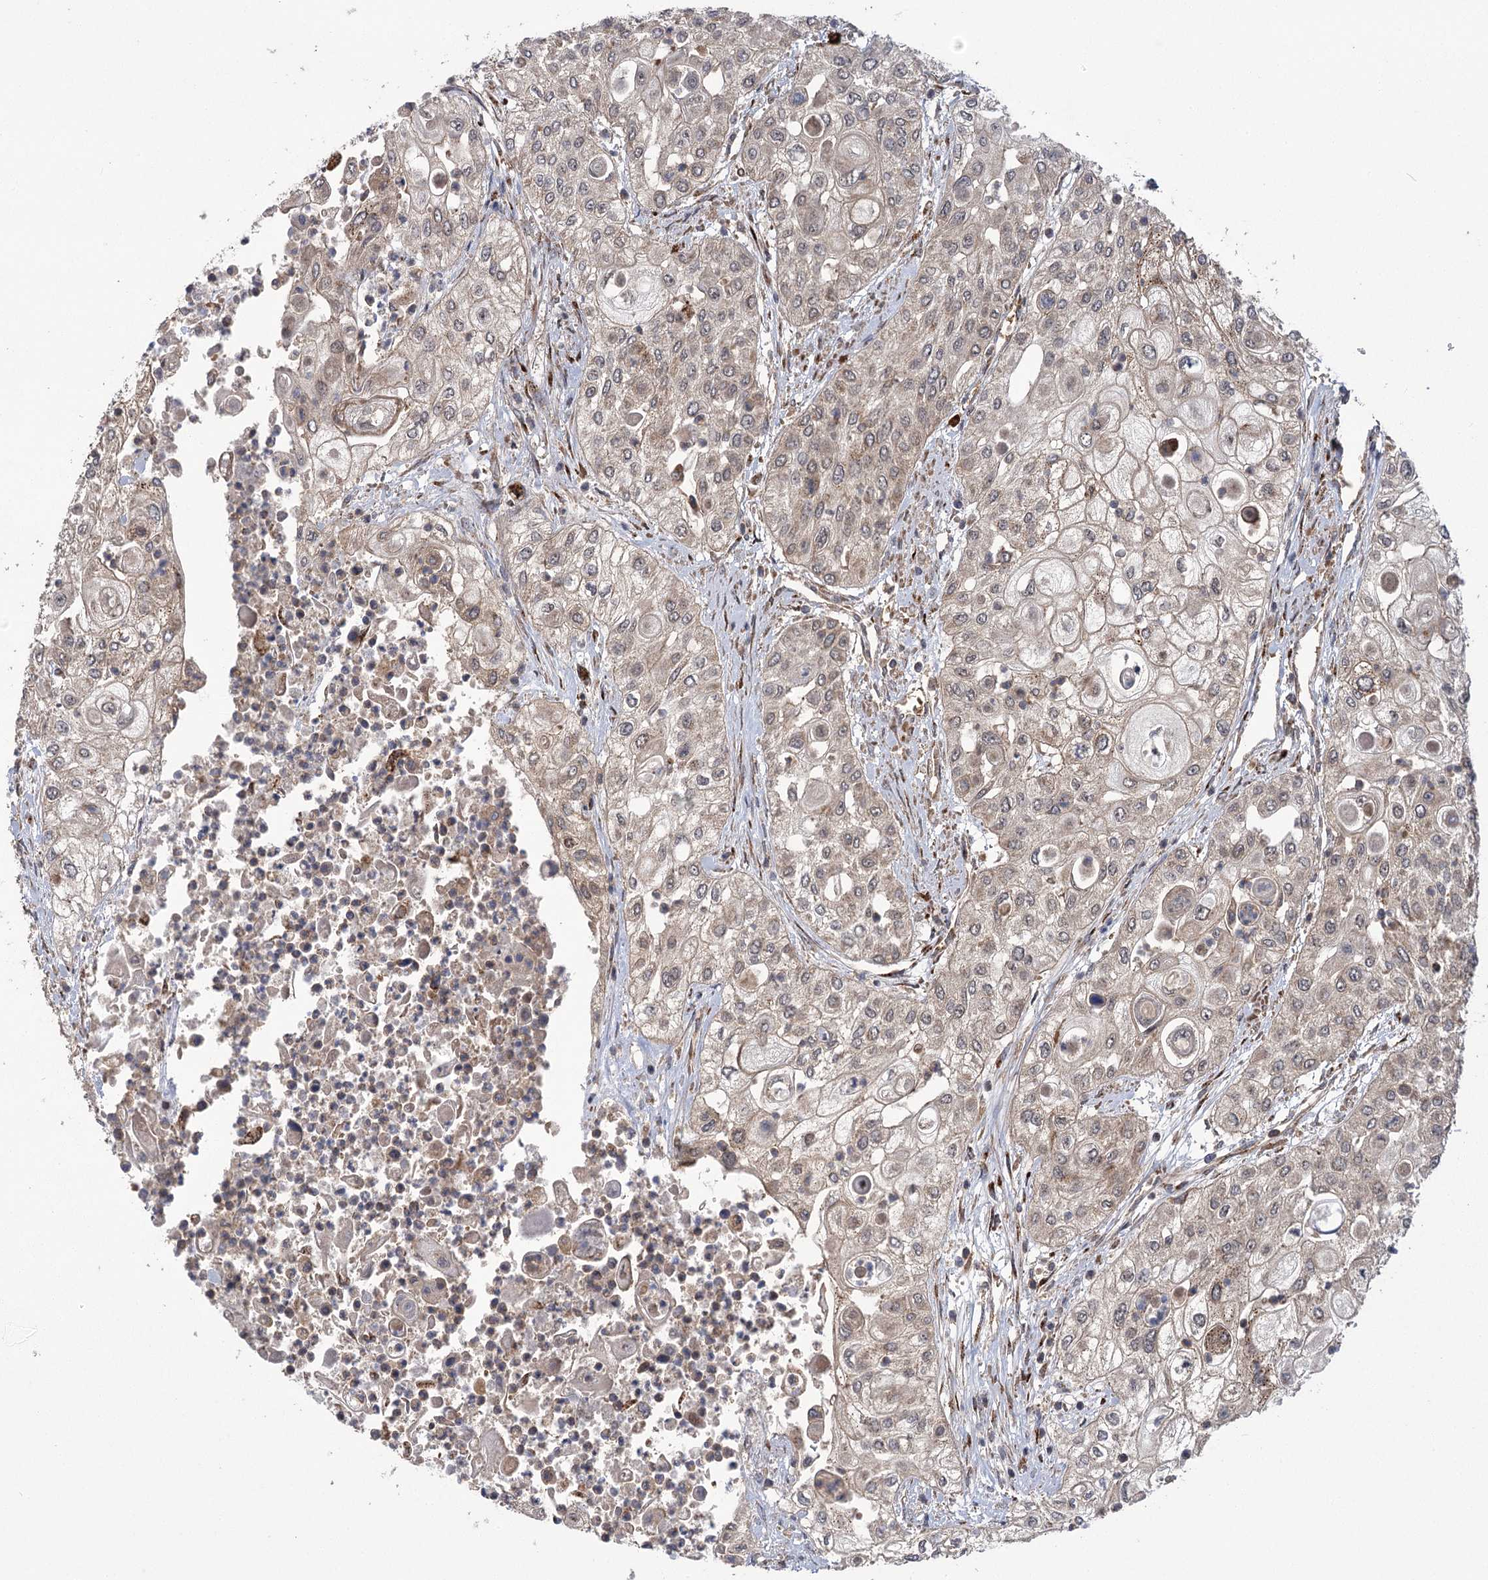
{"staining": {"intensity": "weak", "quantity": "25%-75%", "location": "cytoplasmic/membranous,nuclear"}, "tissue": "urothelial cancer", "cell_type": "Tumor cells", "image_type": "cancer", "snomed": [{"axis": "morphology", "description": "Urothelial carcinoma, High grade"}, {"axis": "topography", "description": "Urinary bladder"}], "caption": "Immunohistochemistry image of human urothelial cancer stained for a protein (brown), which displays low levels of weak cytoplasmic/membranous and nuclear staining in about 25%-75% of tumor cells.", "gene": "CARD19", "patient": {"sex": "female", "age": 79}}